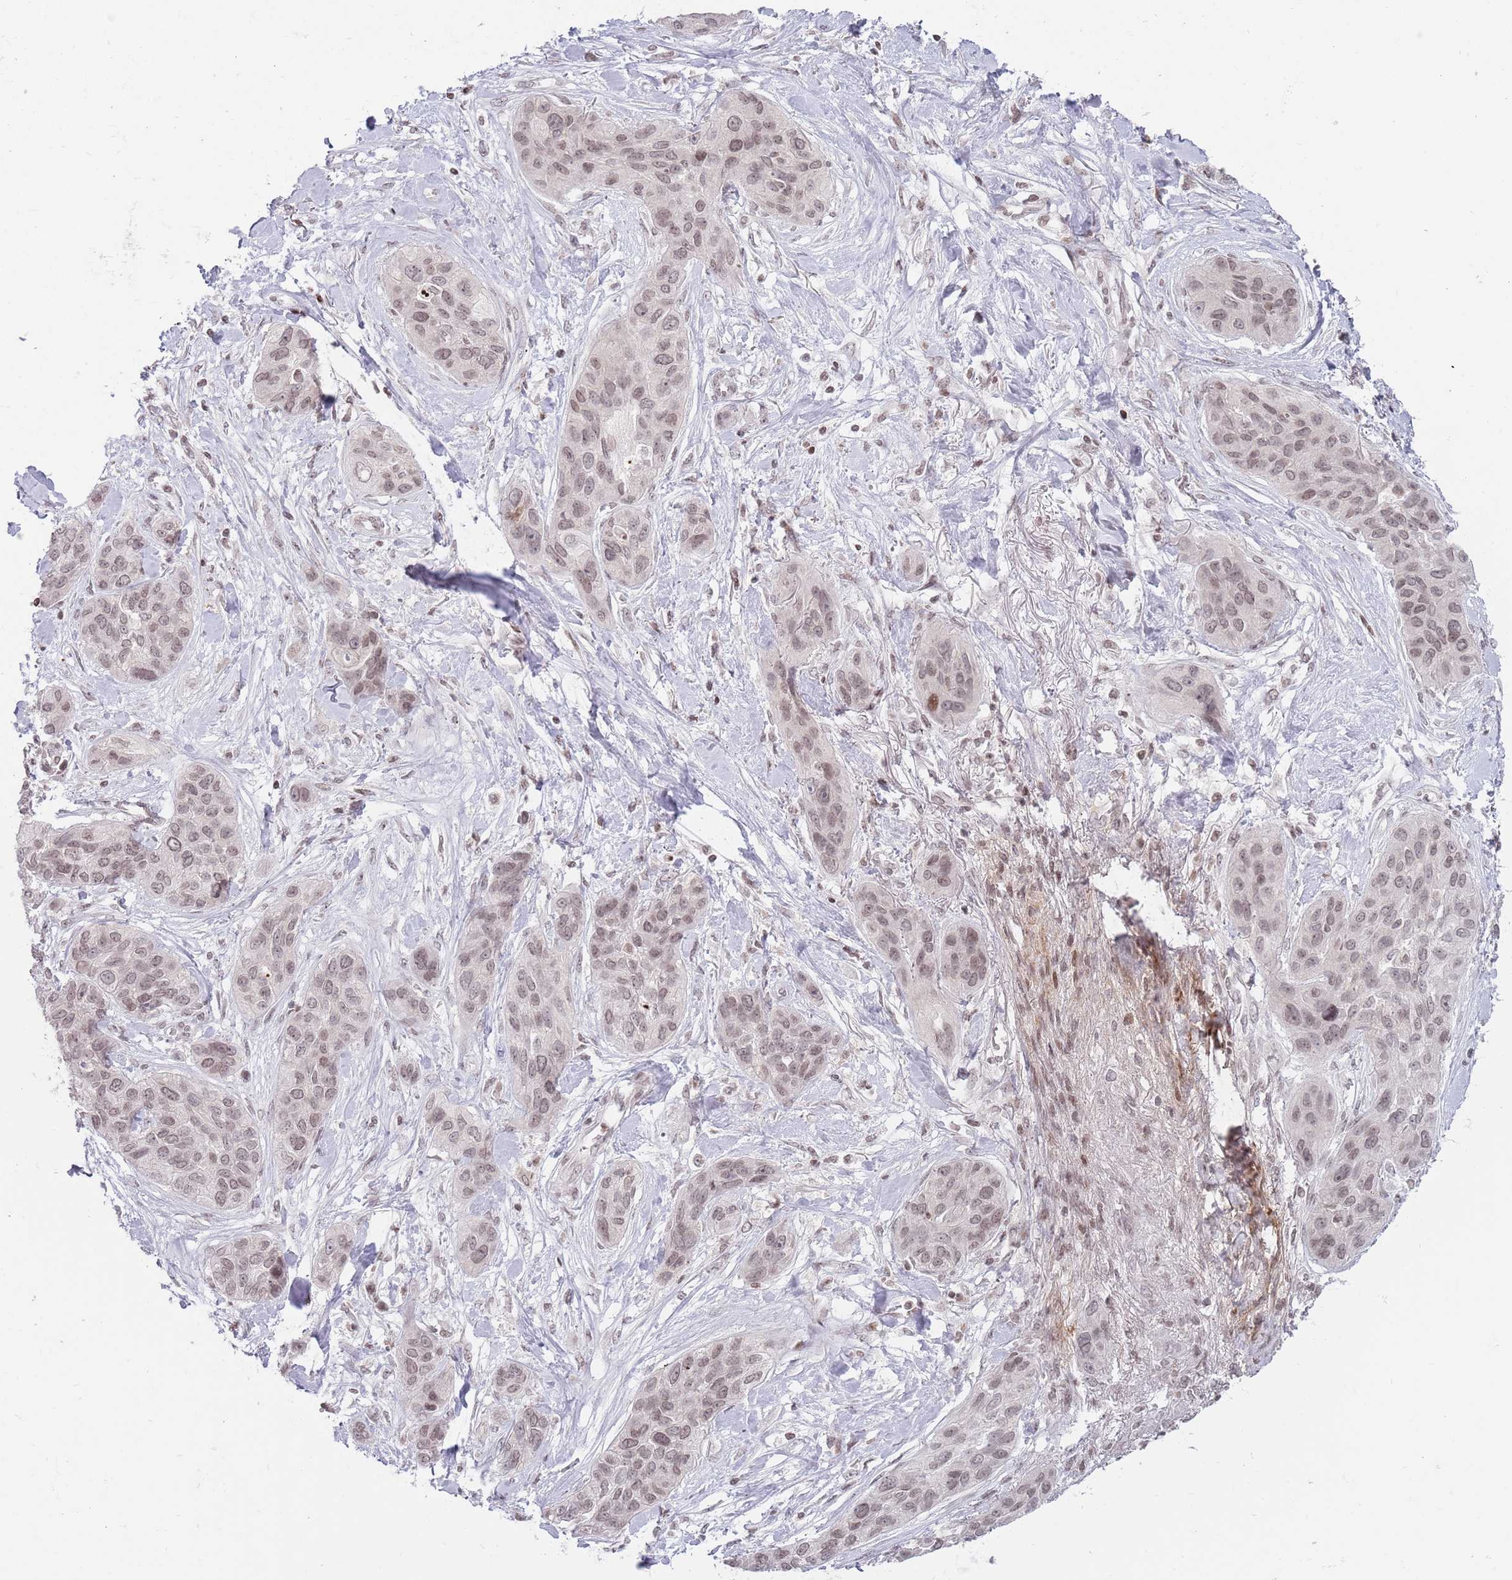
{"staining": {"intensity": "weak", "quantity": ">75%", "location": "nuclear"}, "tissue": "lung cancer", "cell_type": "Tumor cells", "image_type": "cancer", "snomed": [{"axis": "morphology", "description": "Squamous cell carcinoma, NOS"}, {"axis": "topography", "description": "Lung"}], "caption": "This image shows IHC staining of human lung cancer, with low weak nuclear expression in approximately >75% of tumor cells.", "gene": "SH3RF3", "patient": {"sex": "female", "age": 70}}